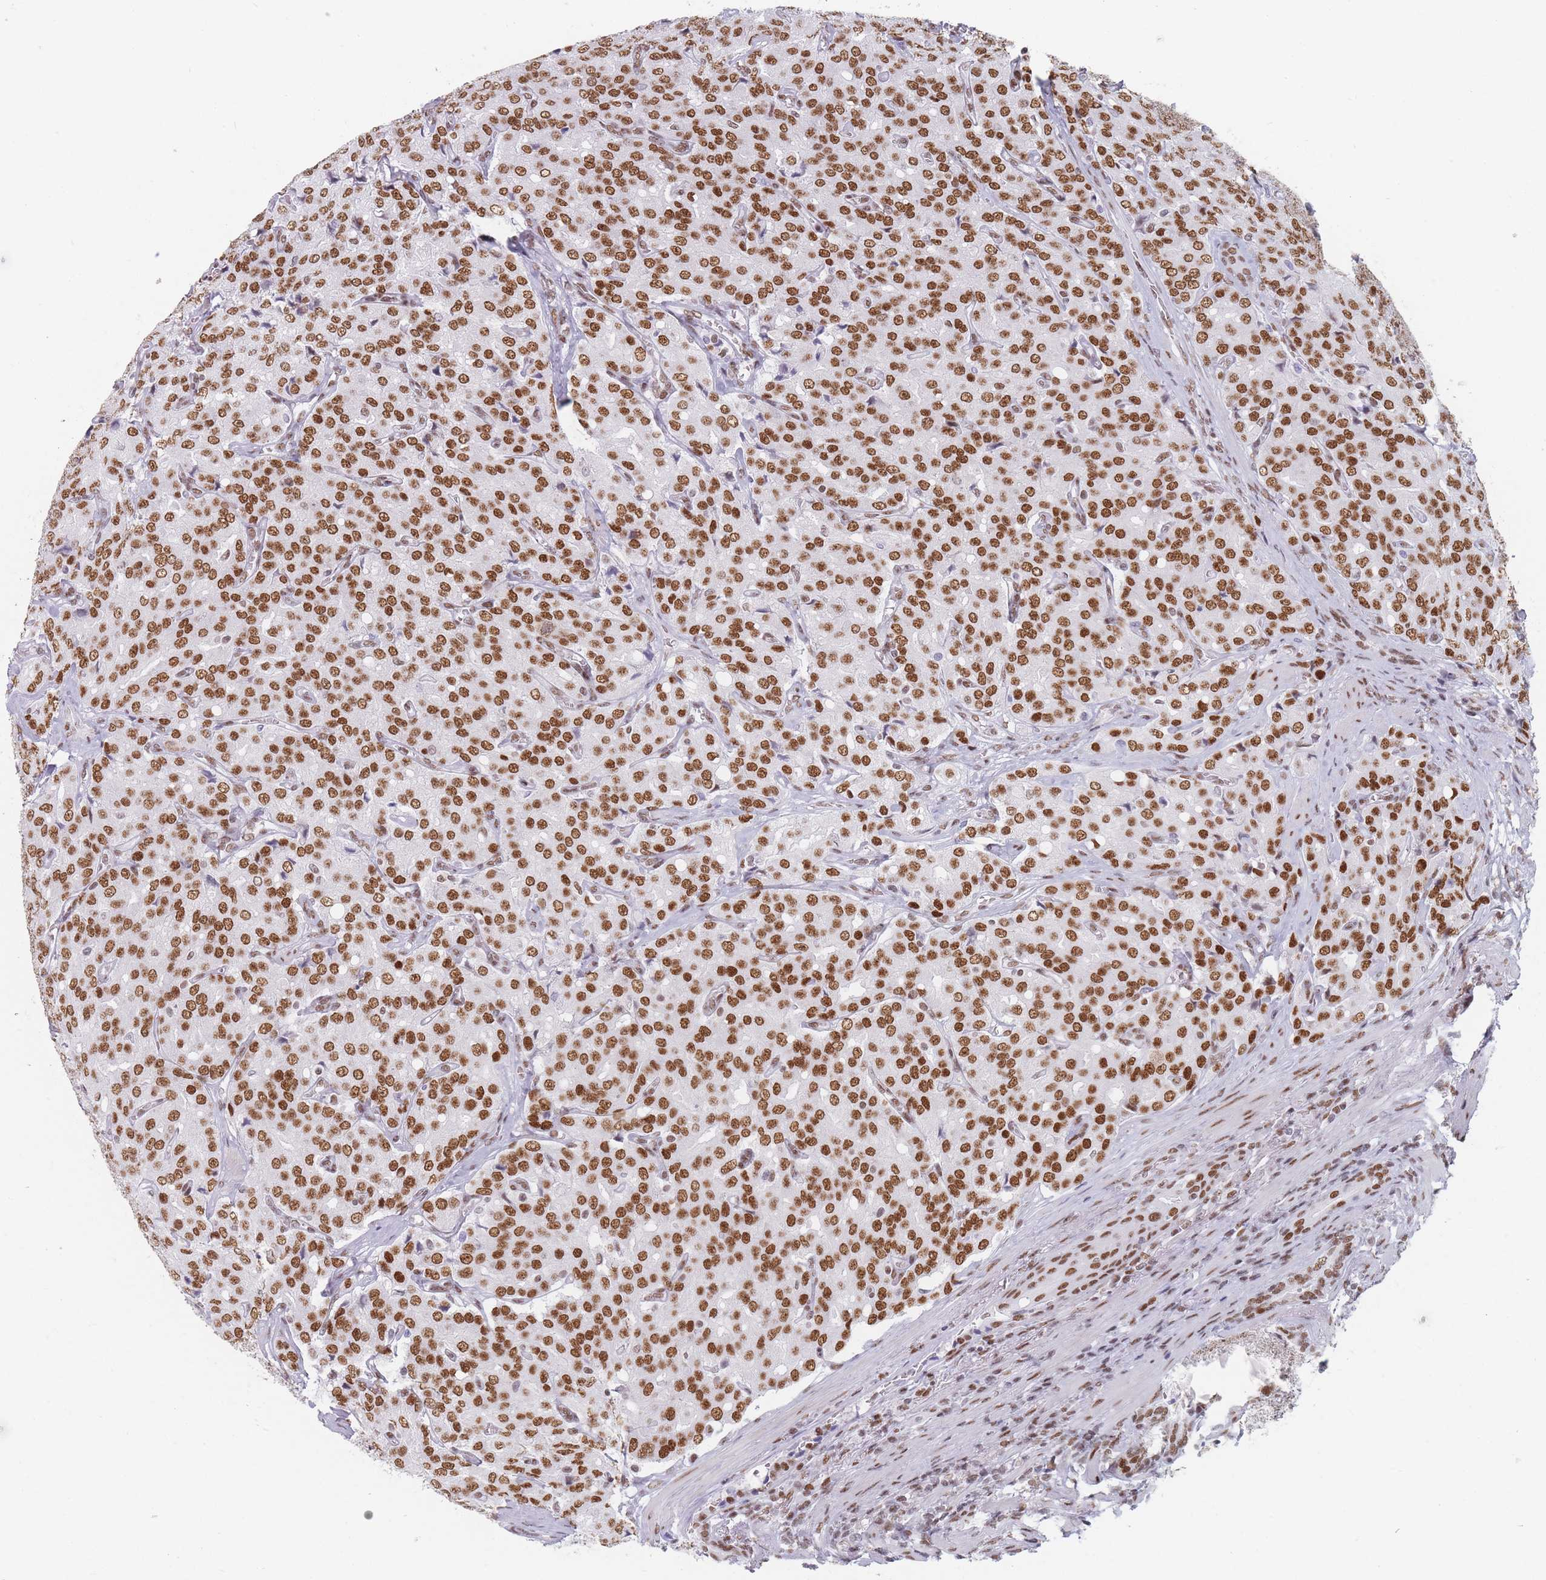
{"staining": {"intensity": "moderate", "quantity": ">75%", "location": "nuclear"}, "tissue": "prostate cancer", "cell_type": "Tumor cells", "image_type": "cancer", "snomed": [{"axis": "morphology", "description": "Adenocarcinoma, High grade"}, {"axis": "topography", "description": "Prostate"}], "caption": "Prostate cancer stained with DAB (3,3'-diaminobenzidine) immunohistochemistry demonstrates medium levels of moderate nuclear staining in about >75% of tumor cells.", "gene": "SAFB2", "patient": {"sex": "male", "age": 68}}